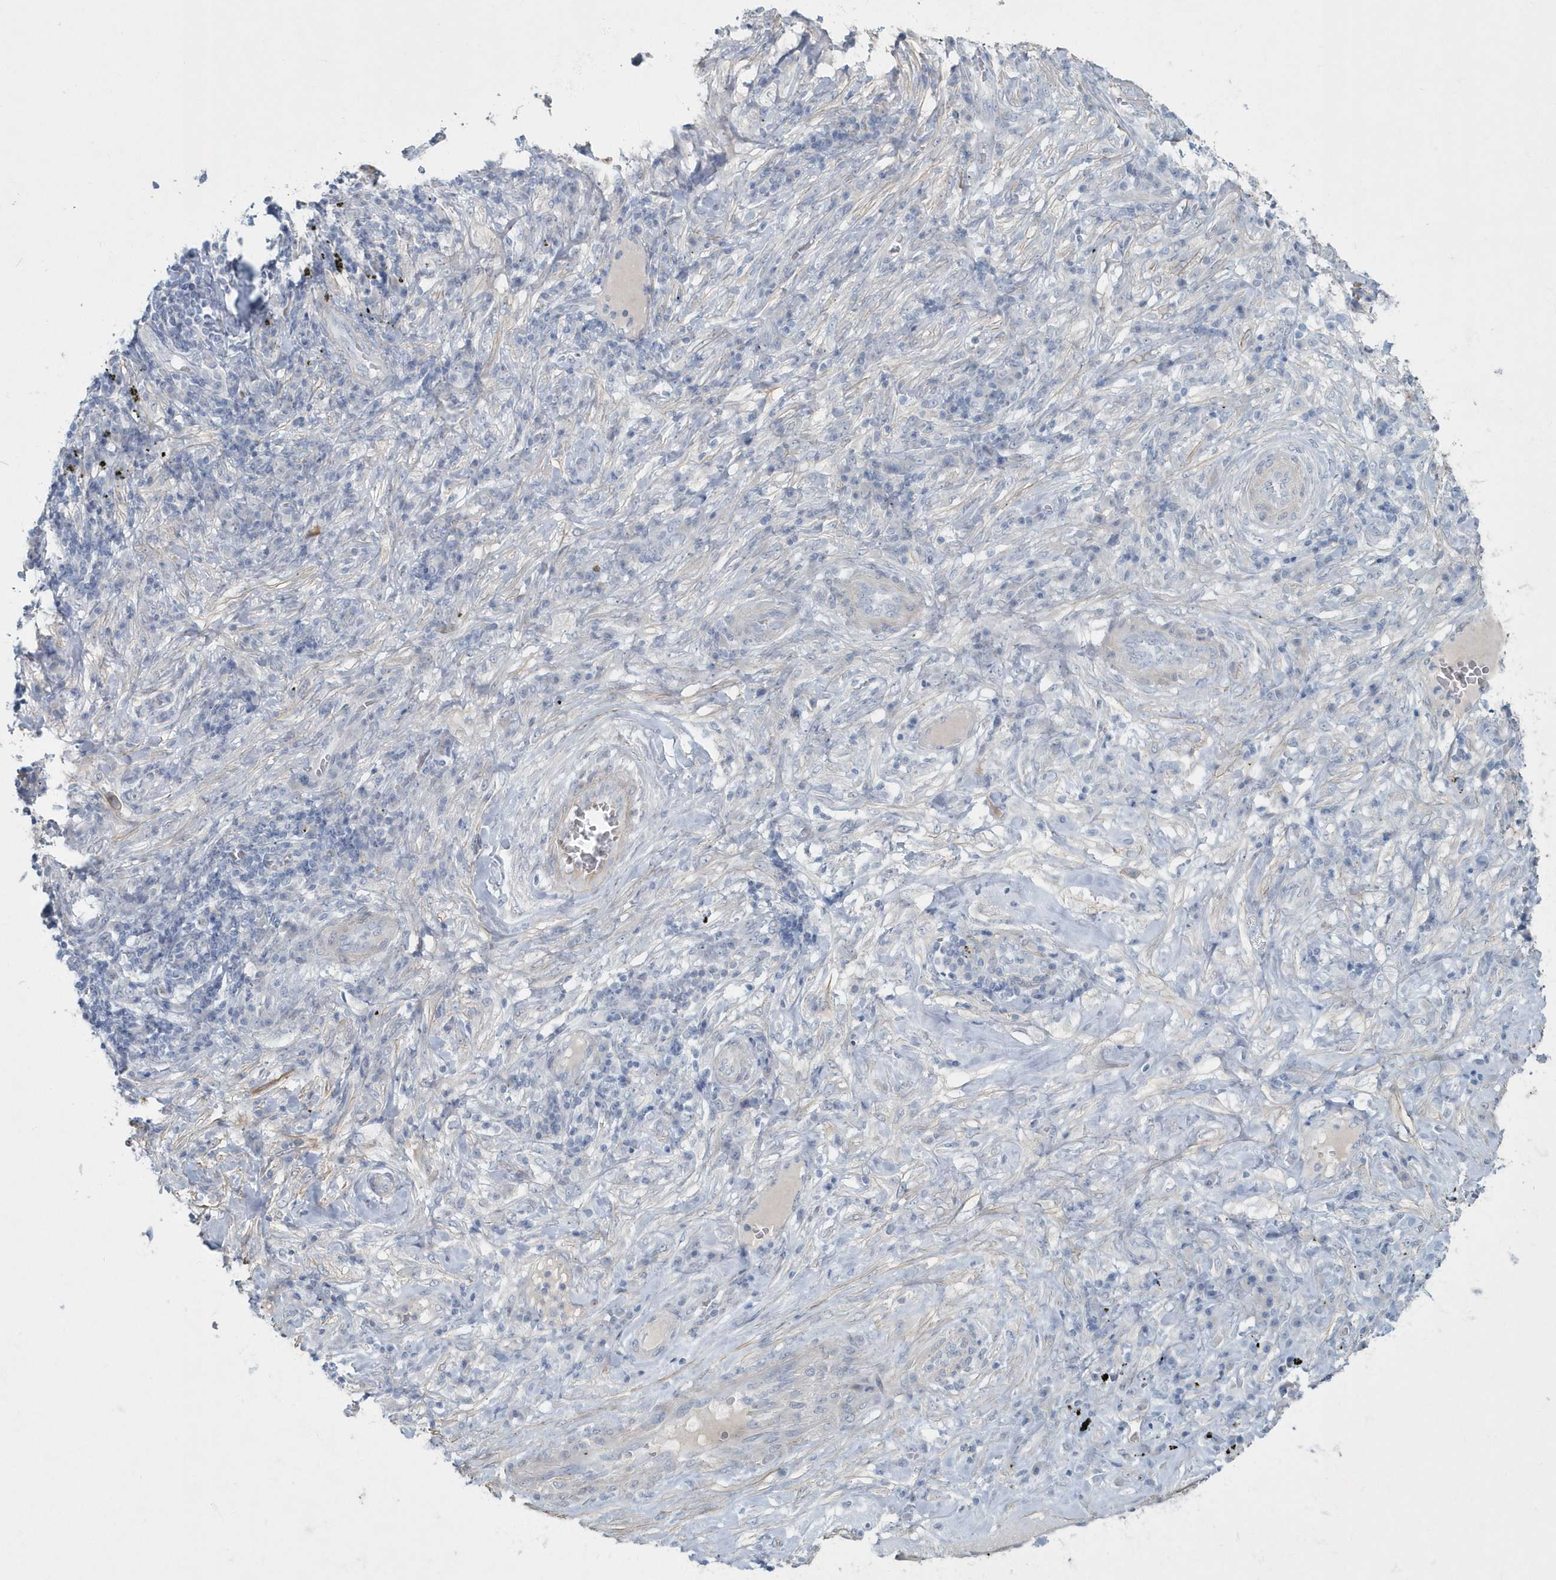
{"staining": {"intensity": "negative", "quantity": "none", "location": "none"}, "tissue": "lung cancer", "cell_type": "Tumor cells", "image_type": "cancer", "snomed": [{"axis": "morphology", "description": "Squamous cell carcinoma, NOS"}, {"axis": "topography", "description": "Lung"}], "caption": "This is an immunohistochemistry (IHC) histopathology image of lung squamous cell carcinoma. There is no staining in tumor cells.", "gene": "MYOT", "patient": {"sex": "female", "age": 63}}